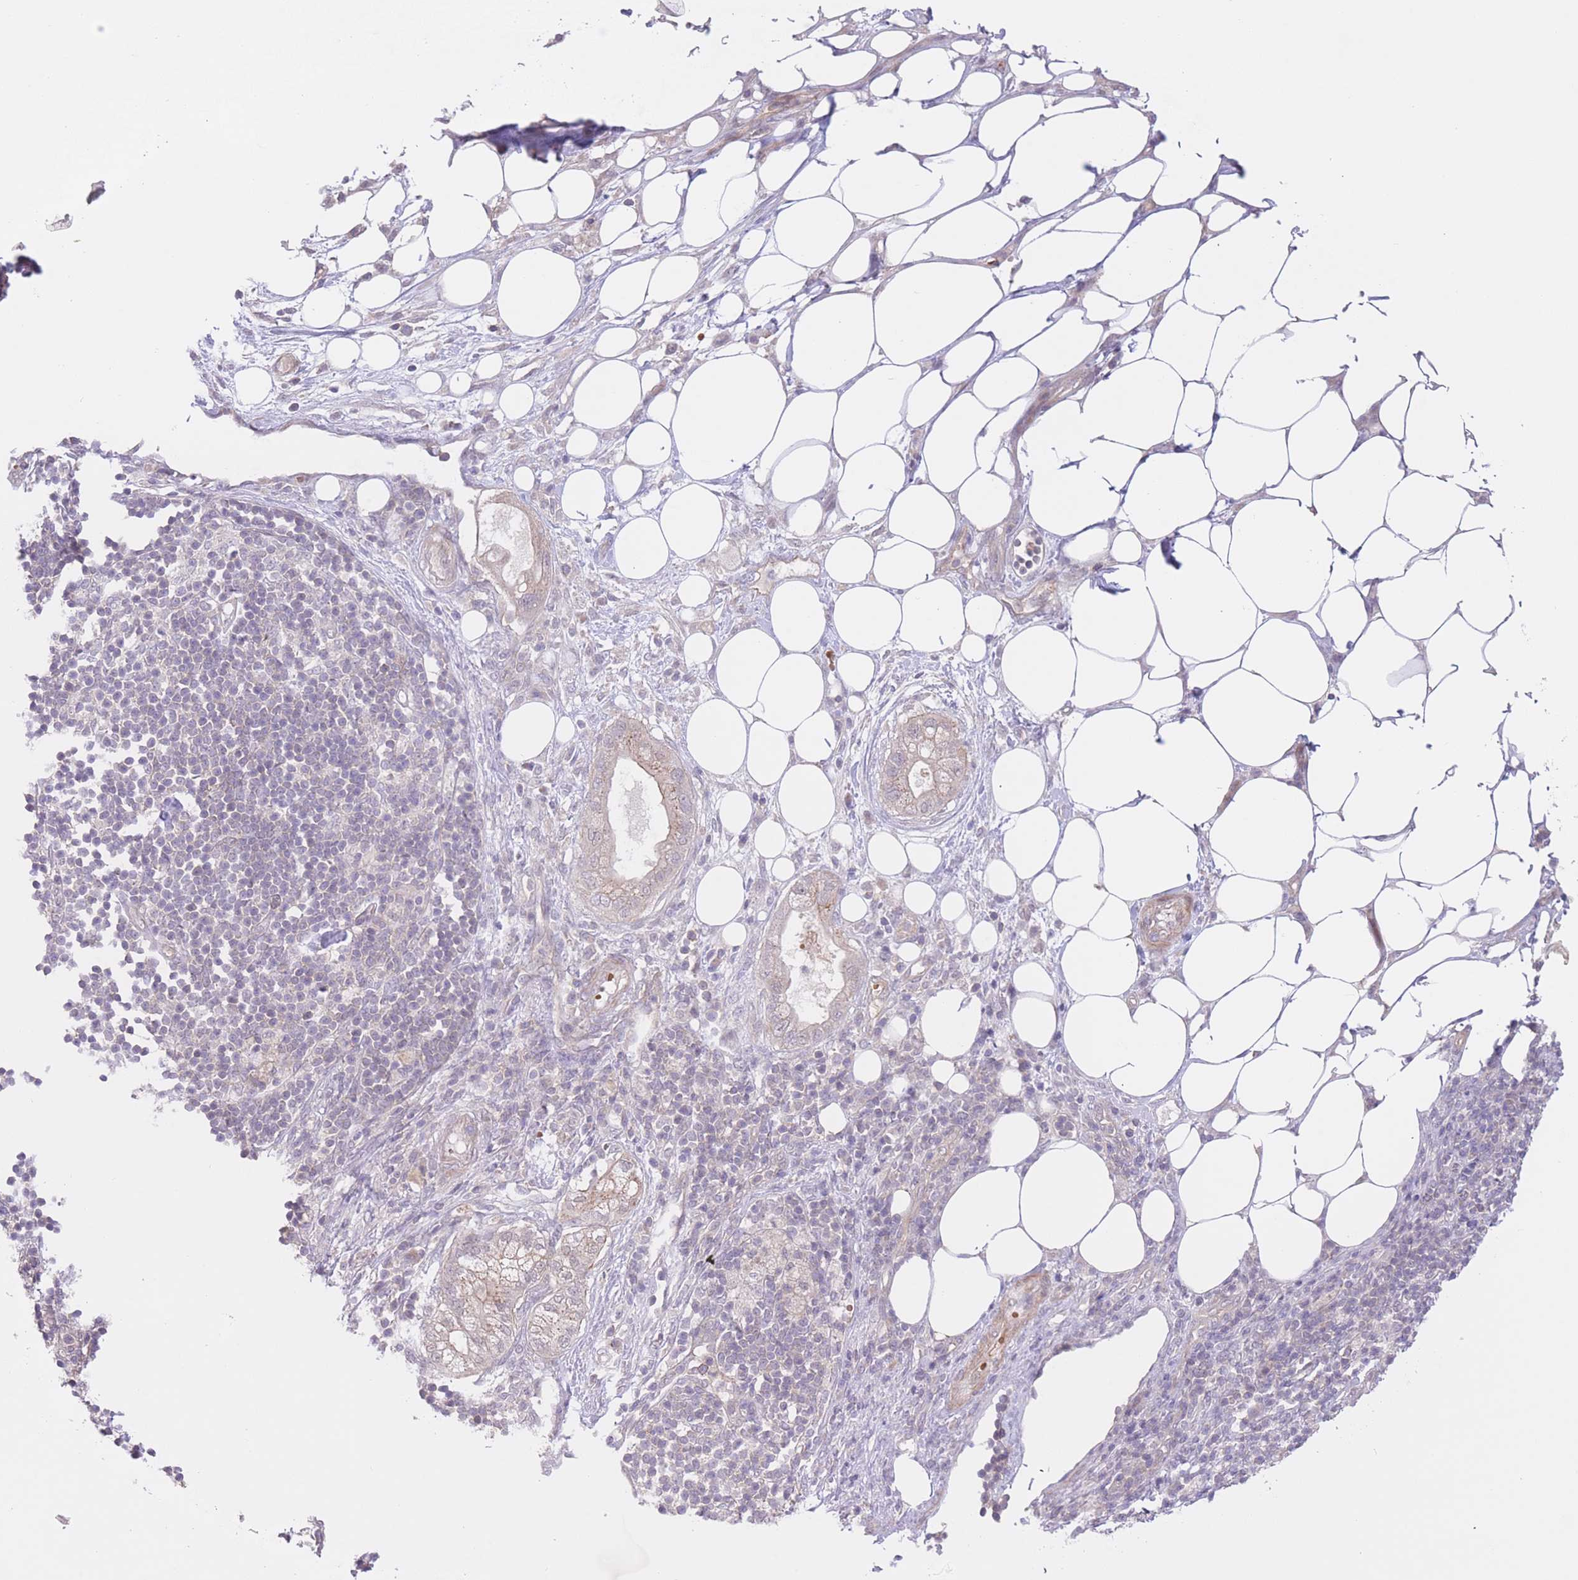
{"staining": {"intensity": "weak", "quantity": "<25%", "location": "cytoplasmic/membranous"}, "tissue": "pancreatic cancer", "cell_type": "Tumor cells", "image_type": "cancer", "snomed": [{"axis": "morphology", "description": "Adenocarcinoma, NOS"}, {"axis": "topography", "description": "Pancreas"}], "caption": "Immunohistochemistry (IHC) photomicrograph of human pancreatic cancer stained for a protein (brown), which shows no expression in tumor cells. Nuclei are stained in blue.", "gene": "FUT5", "patient": {"sex": "male", "age": 44}}